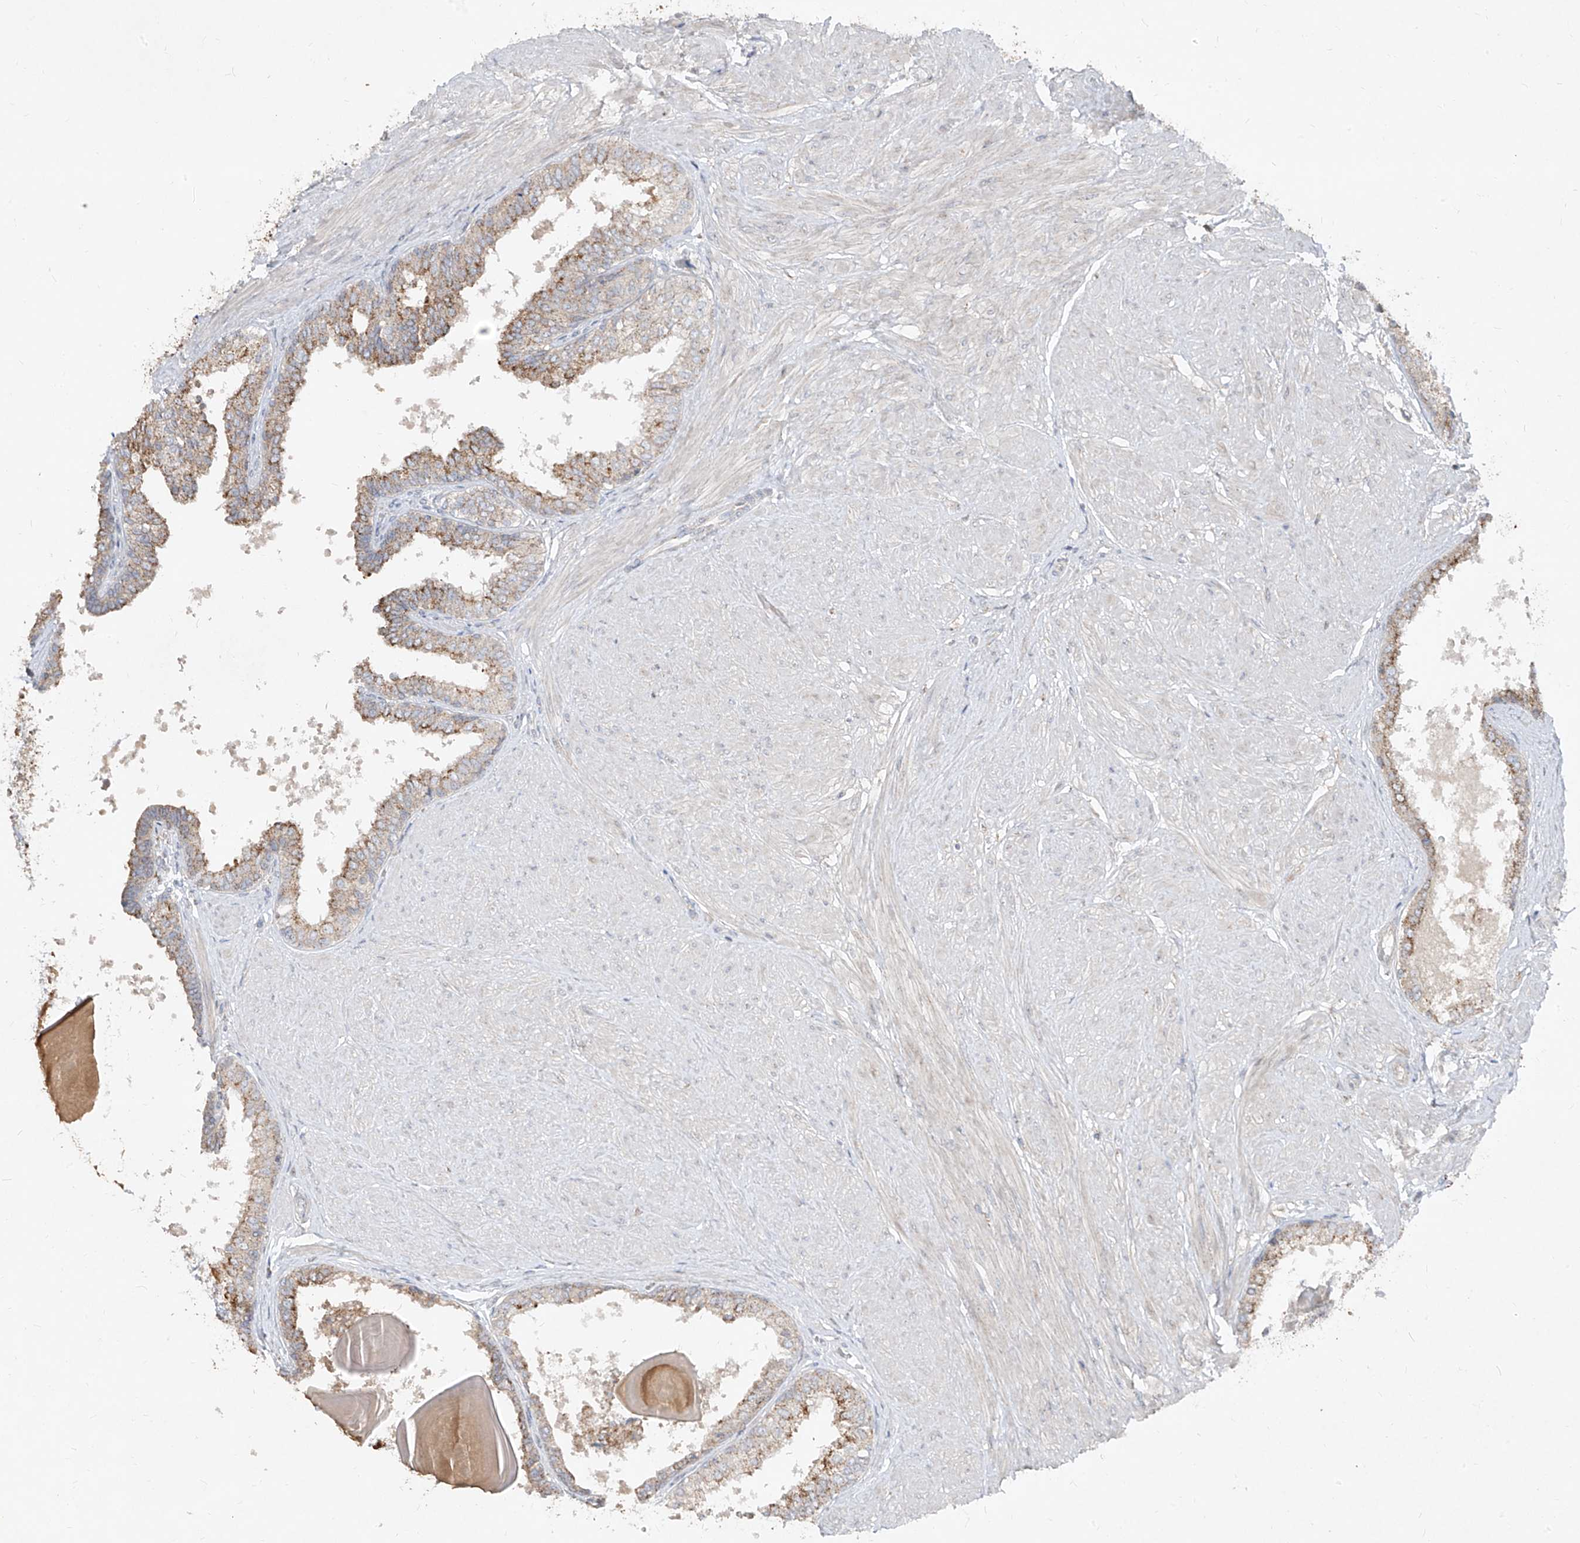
{"staining": {"intensity": "strong", "quantity": "25%-75%", "location": "cytoplasmic/membranous"}, "tissue": "prostate", "cell_type": "Glandular cells", "image_type": "normal", "snomed": [{"axis": "morphology", "description": "Normal tissue, NOS"}, {"axis": "topography", "description": "Prostate"}], "caption": "Unremarkable prostate displays strong cytoplasmic/membranous expression in about 25%-75% of glandular cells Using DAB (3,3'-diaminobenzidine) (brown) and hematoxylin (blue) stains, captured at high magnification using brightfield microscopy..", "gene": "ABCD3", "patient": {"sex": "male", "age": 48}}